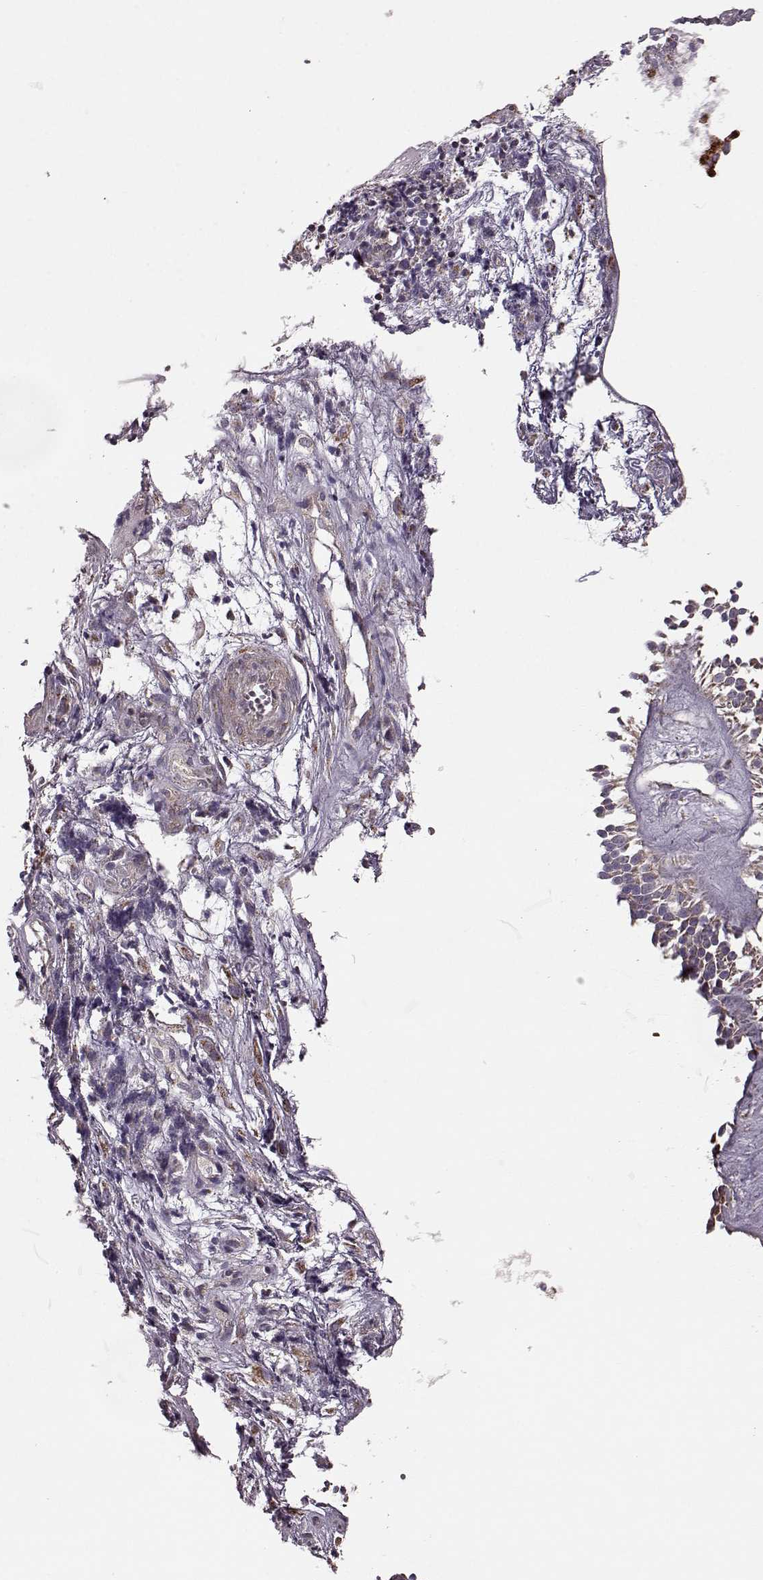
{"staining": {"intensity": "moderate", "quantity": "25%-75%", "location": "cytoplasmic/membranous"}, "tissue": "nasopharynx", "cell_type": "Respiratory epithelial cells", "image_type": "normal", "snomed": [{"axis": "morphology", "description": "Normal tissue, NOS"}, {"axis": "topography", "description": "Nasopharynx"}], "caption": "Immunohistochemical staining of unremarkable human nasopharynx exhibits 25%-75% levels of moderate cytoplasmic/membranous protein staining in about 25%-75% of respiratory epithelial cells.", "gene": "PUDP", "patient": {"sex": "male", "age": 31}}